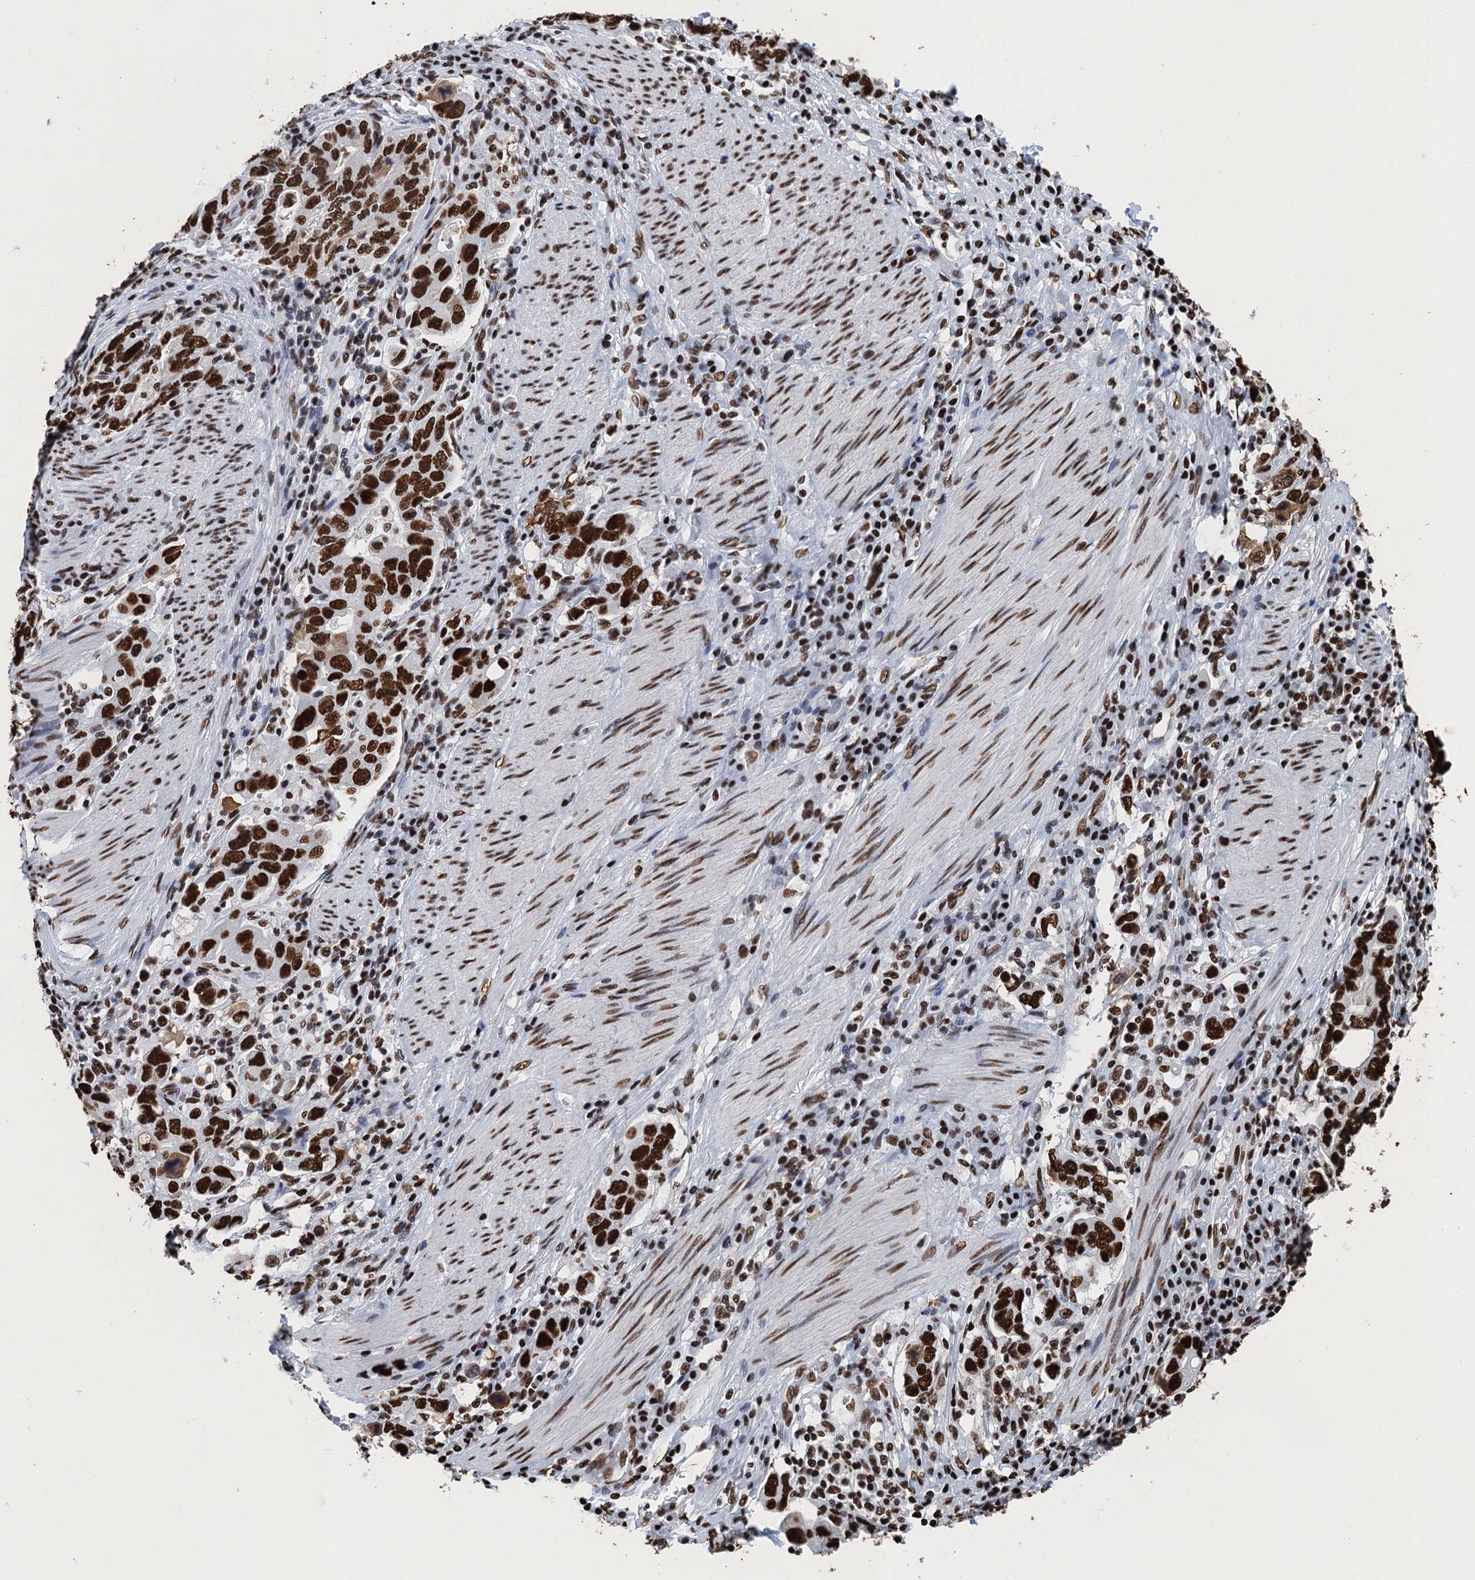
{"staining": {"intensity": "strong", "quantity": ">75%", "location": "nuclear"}, "tissue": "stomach cancer", "cell_type": "Tumor cells", "image_type": "cancer", "snomed": [{"axis": "morphology", "description": "Adenocarcinoma, NOS"}, {"axis": "topography", "description": "Stomach, upper"}], "caption": "Strong nuclear expression is identified in approximately >75% of tumor cells in stomach cancer (adenocarcinoma). (IHC, brightfield microscopy, high magnification).", "gene": "UBA2", "patient": {"sex": "male", "age": 62}}